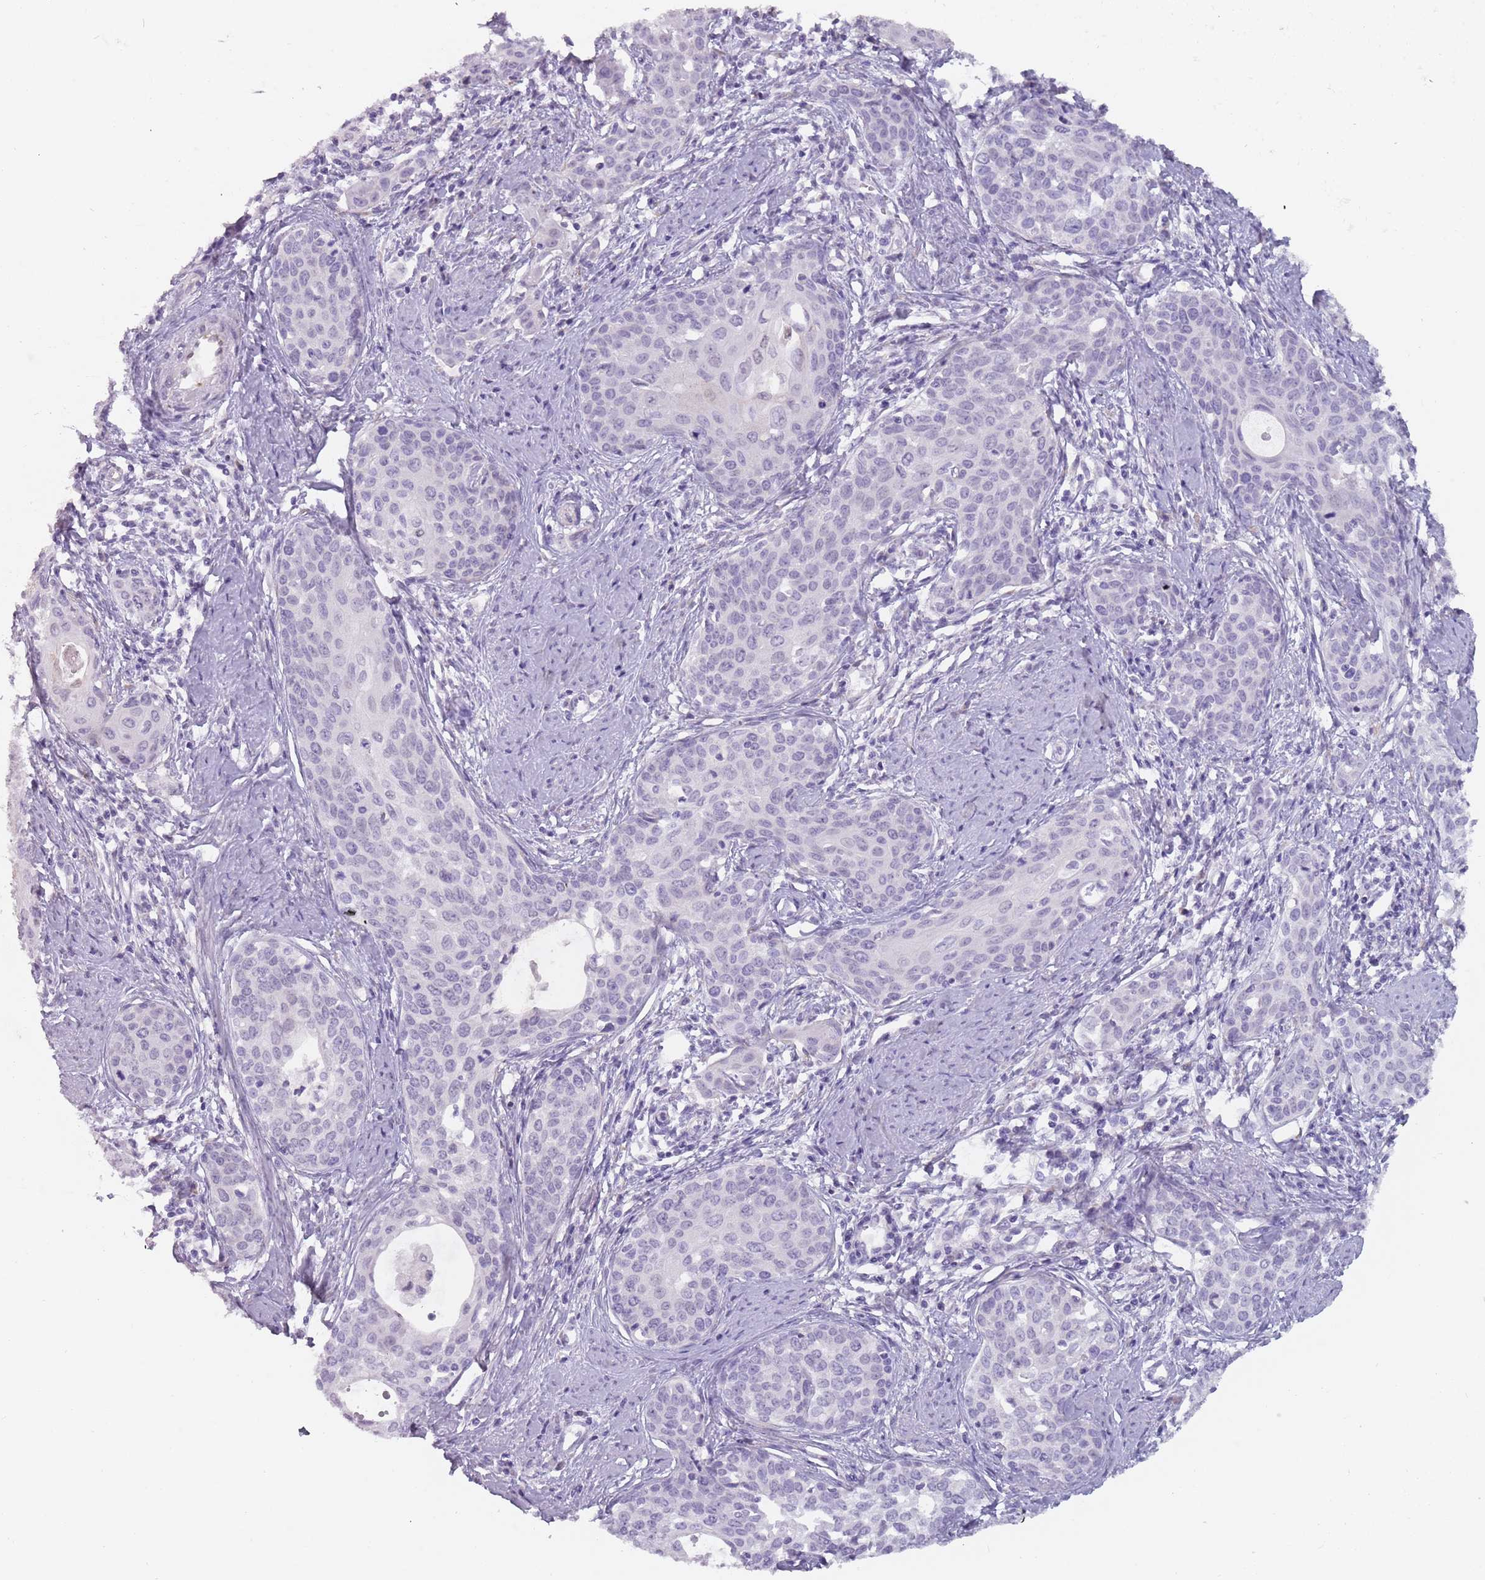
{"staining": {"intensity": "negative", "quantity": "none", "location": "none"}, "tissue": "cervical cancer", "cell_type": "Tumor cells", "image_type": "cancer", "snomed": [{"axis": "morphology", "description": "Squamous cell carcinoma, NOS"}, {"axis": "topography", "description": "Cervix"}], "caption": "This is an immunohistochemistry (IHC) histopathology image of squamous cell carcinoma (cervical). There is no expression in tumor cells.", "gene": "DDX4", "patient": {"sex": "female", "age": 46}}